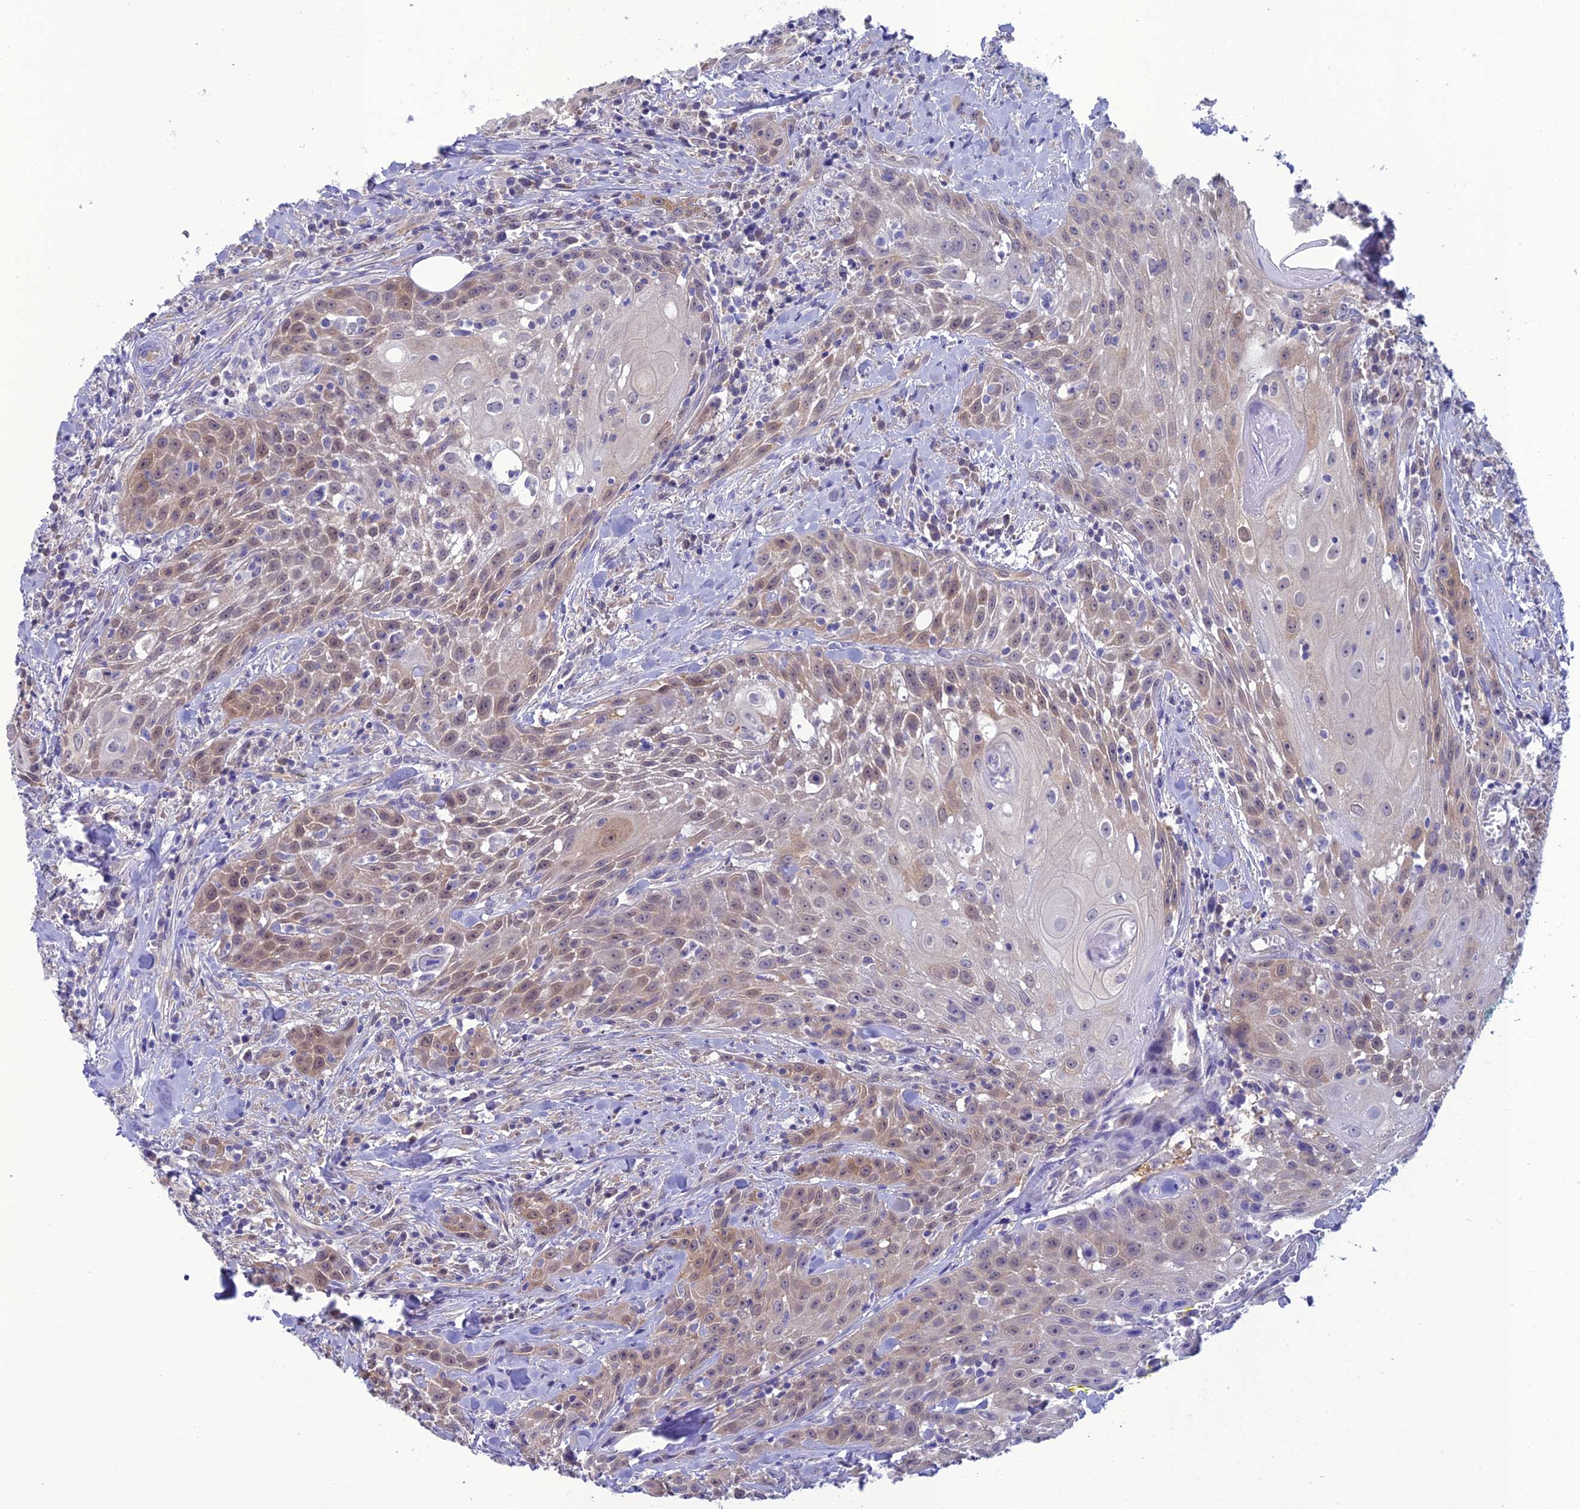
{"staining": {"intensity": "moderate", "quantity": "25%-75%", "location": "cytoplasmic/membranous"}, "tissue": "head and neck cancer", "cell_type": "Tumor cells", "image_type": "cancer", "snomed": [{"axis": "morphology", "description": "Squamous cell carcinoma, NOS"}, {"axis": "topography", "description": "Oral tissue"}, {"axis": "topography", "description": "Head-Neck"}], "caption": "Moderate cytoplasmic/membranous staining is appreciated in approximately 25%-75% of tumor cells in head and neck cancer (squamous cell carcinoma).", "gene": "GNPNAT1", "patient": {"sex": "female", "age": 82}}